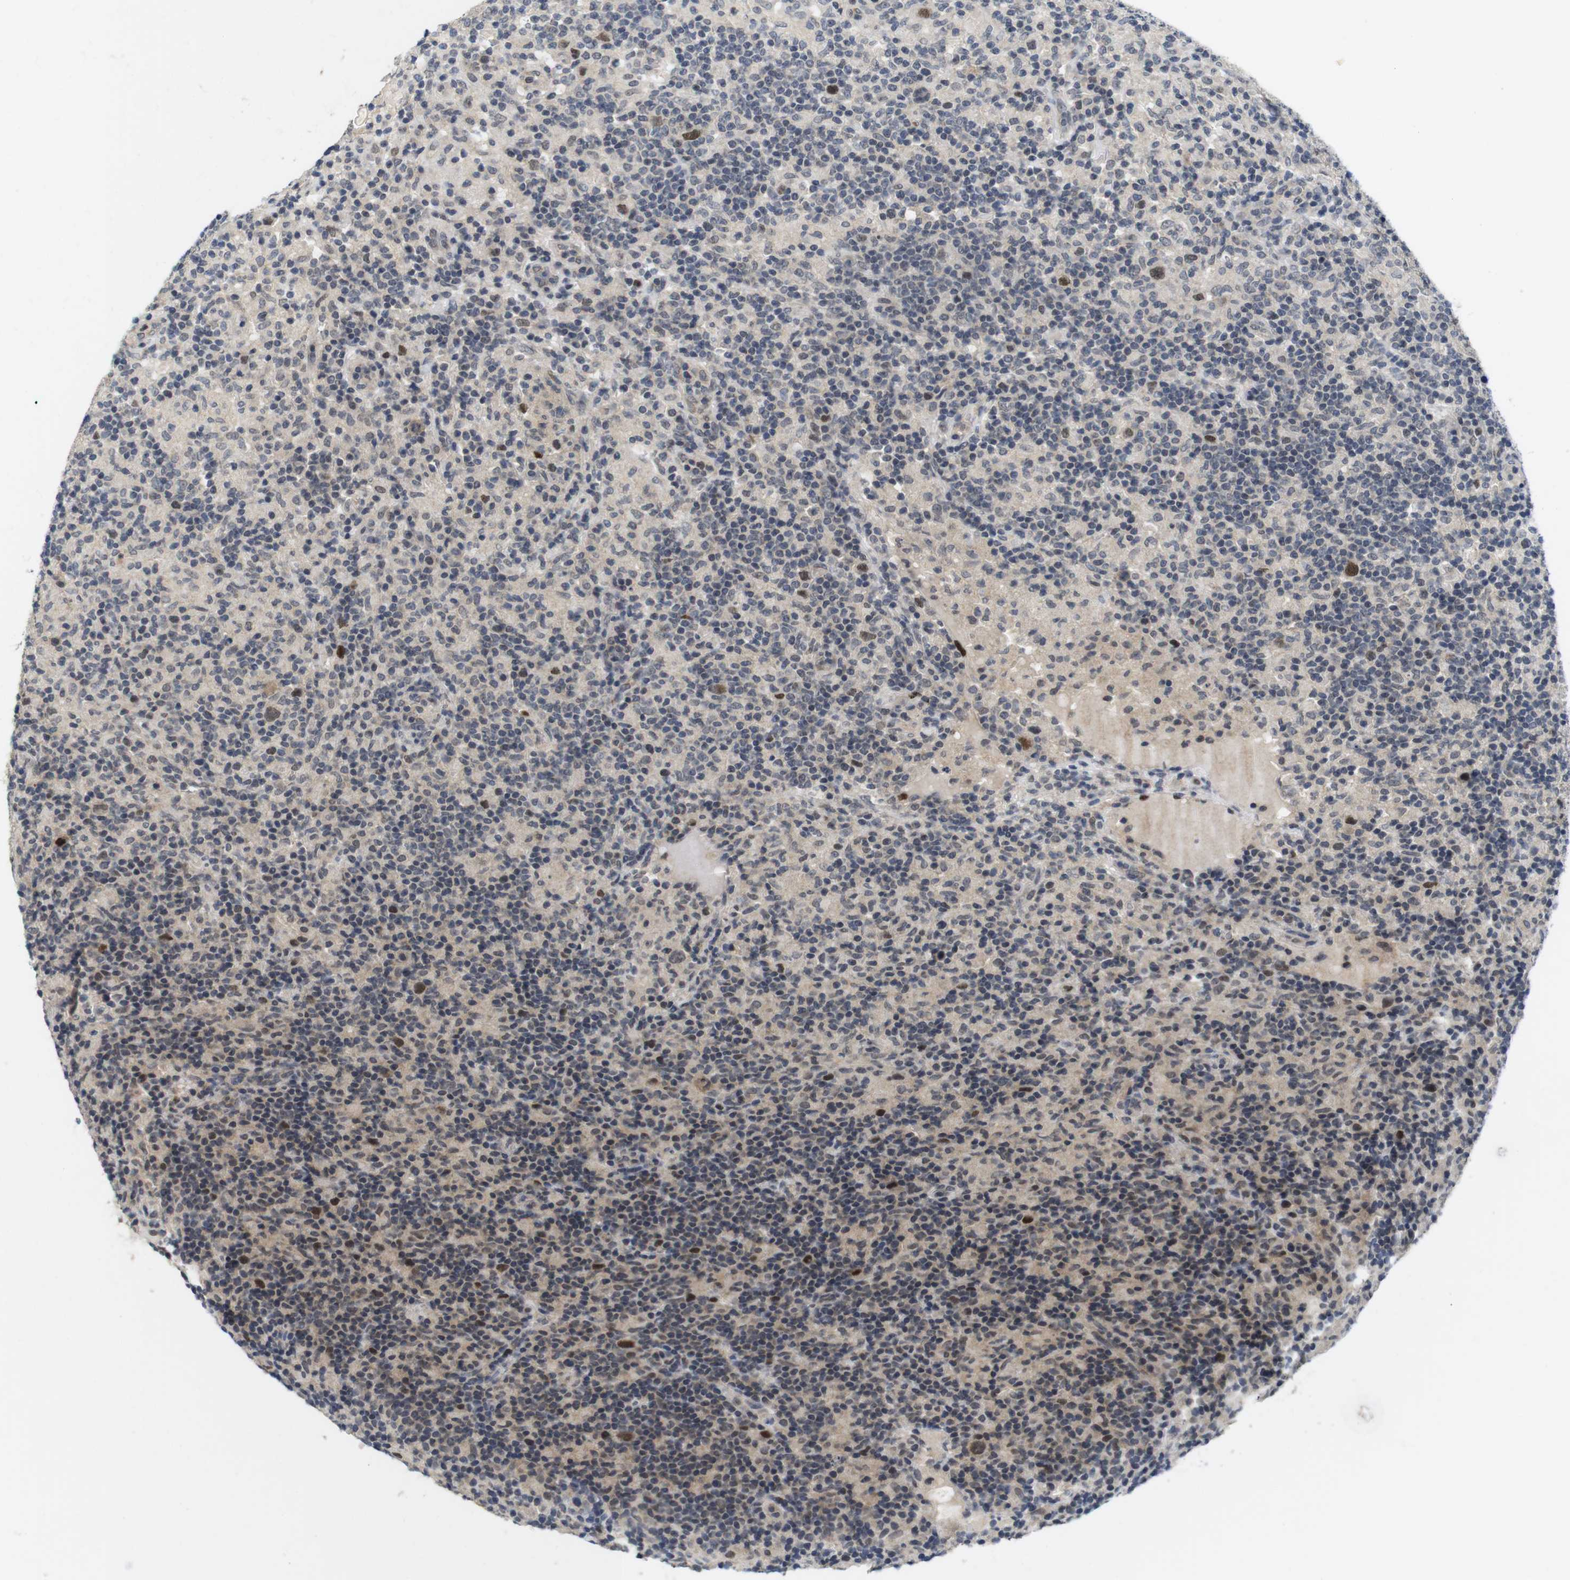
{"staining": {"intensity": "moderate", "quantity": ">75%", "location": "nuclear"}, "tissue": "lymphoma", "cell_type": "Tumor cells", "image_type": "cancer", "snomed": [{"axis": "morphology", "description": "Hodgkin's disease, NOS"}, {"axis": "topography", "description": "Lymph node"}], "caption": "DAB (3,3'-diaminobenzidine) immunohistochemical staining of lymphoma displays moderate nuclear protein positivity in about >75% of tumor cells.", "gene": "SKP2", "patient": {"sex": "male", "age": 70}}